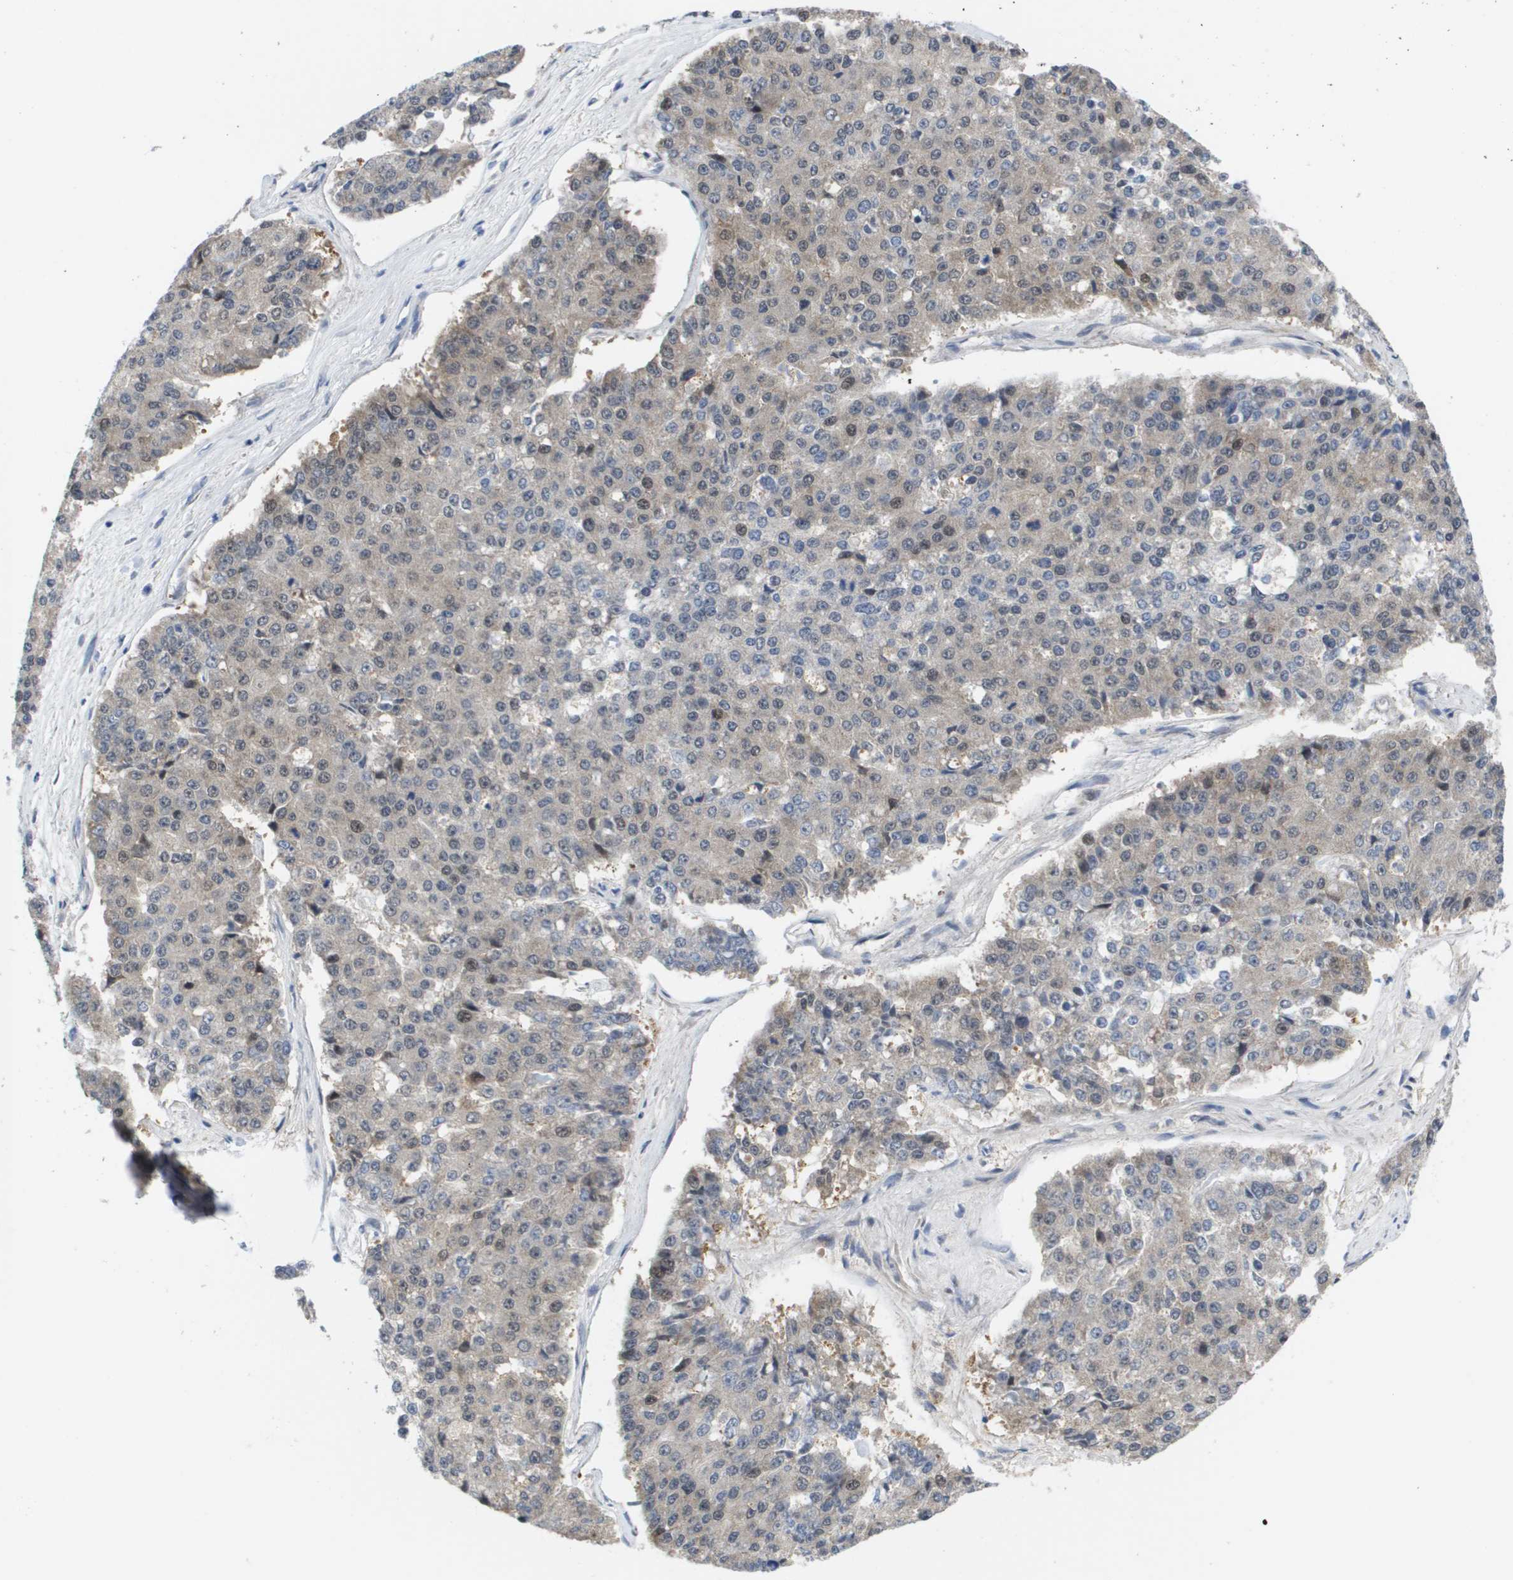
{"staining": {"intensity": "moderate", "quantity": "<25%", "location": "cytoplasmic/membranous,nuclear"}, "tissue": "pancreatic cancer", "cell_type": "Tumor cells", "image_type": "cancer", "snomed": [{"axis": "morphology", "description": "Adenocarcinoma, NOS"}, {"axis": "topography", "description": "Pancreas"}], "caption": "A brown stain labels moderate cytoplasmic/membranous and nuclear expression of a protein in pancreatic adenocarcinoma tumor cells.", "gene": "FKBP4", "patient": {"sex": "male", "age": 50}}